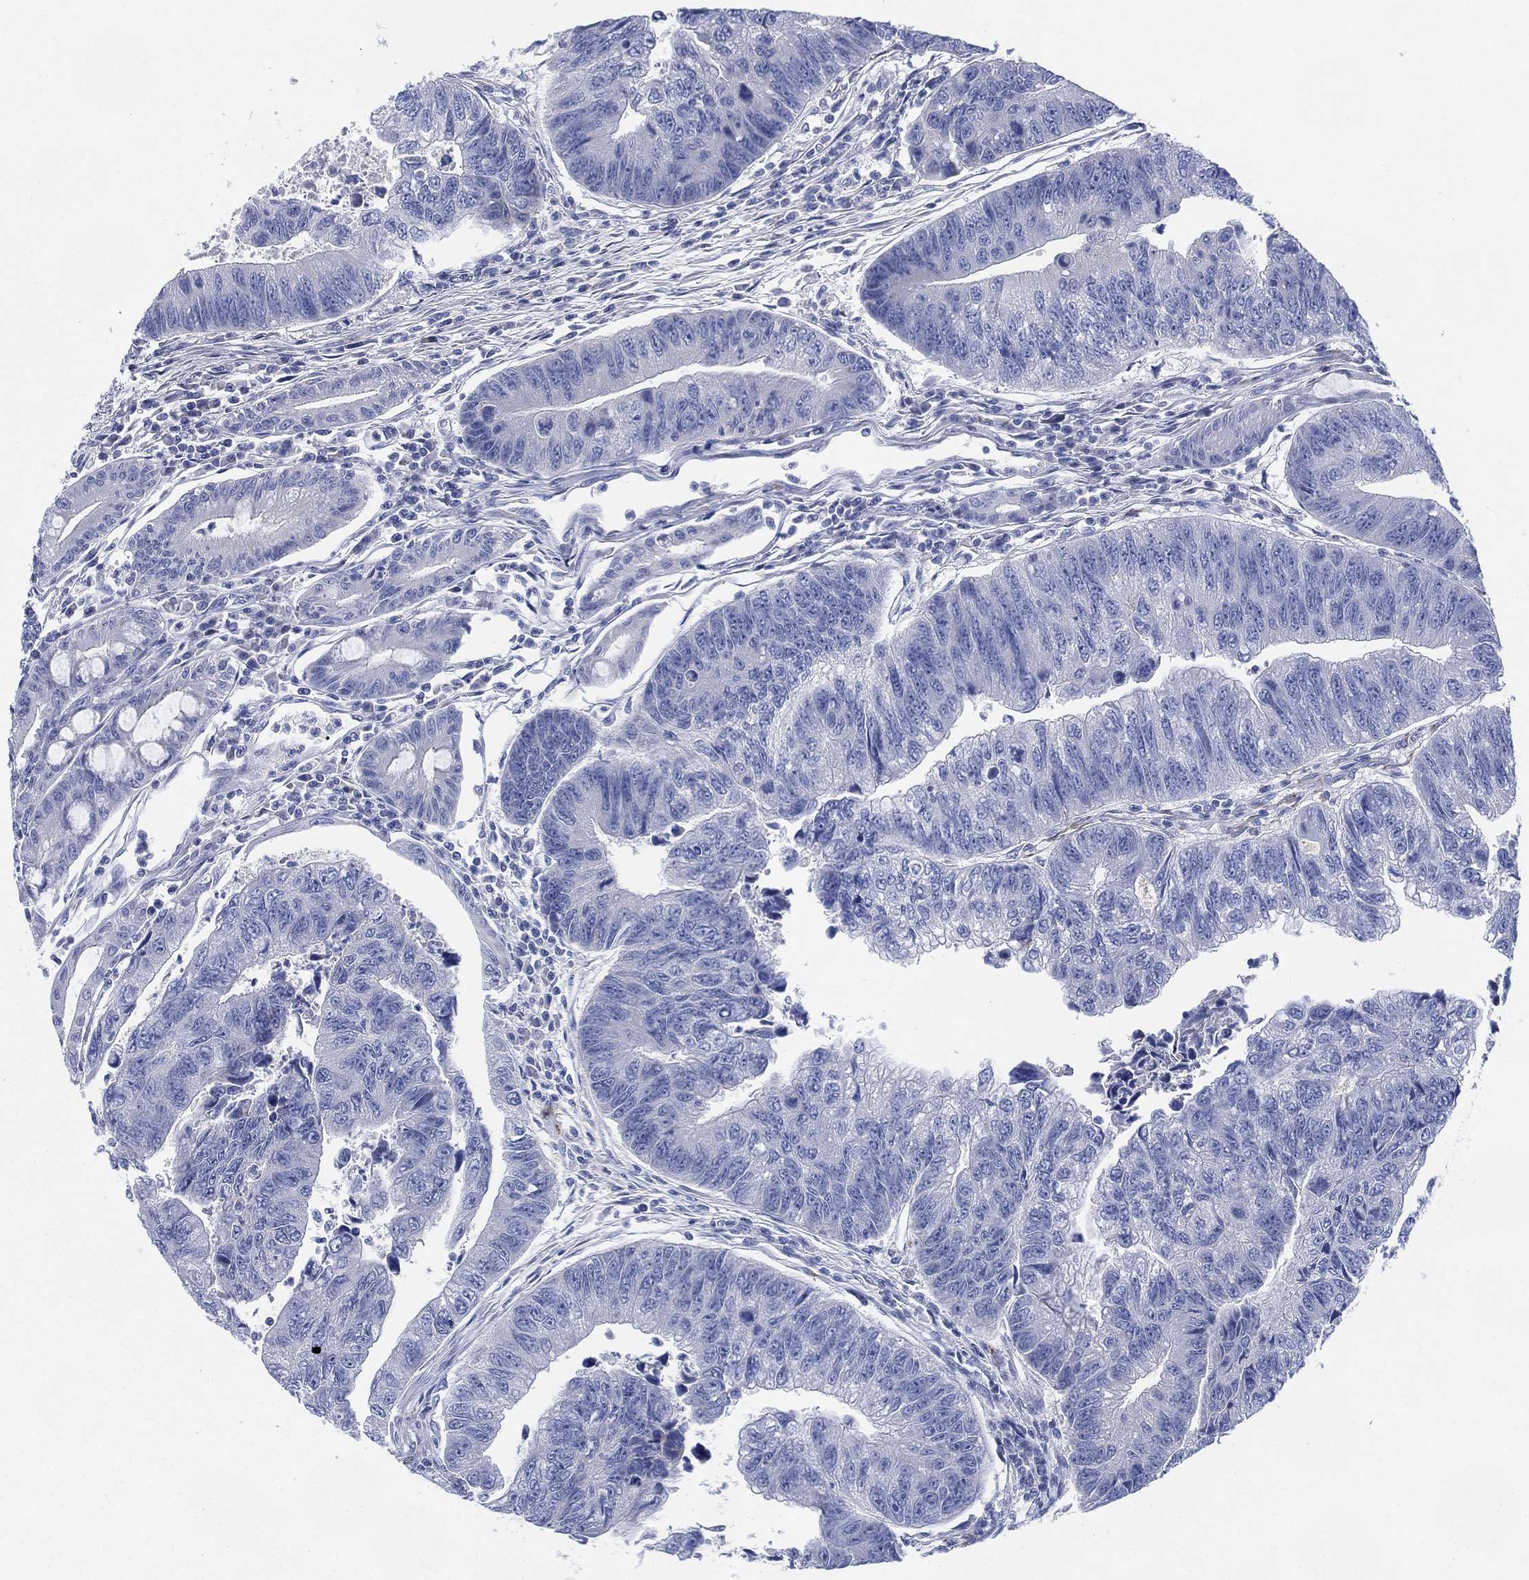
{"staining": {"intensity": "negative", "quantity": "none", "location": "none"}, "tissue": "colorectal cancer", "cell_type": "Tumor cells", "image_type": "cancer", "snomed": [{"axis": "morphology", "description": "Adenocarcinoma, NOS"}, {"axis": "topography", "description": "Colon"}], "caption": "Immunohistochemistry (IHC) micrograph of human colorectal cancer (adenocarcinoma) stained for a protein (brown), which shows no staining in tumor cells.", "gene": "ADAD2", "patient": {"sex": "female", "age": 65}}